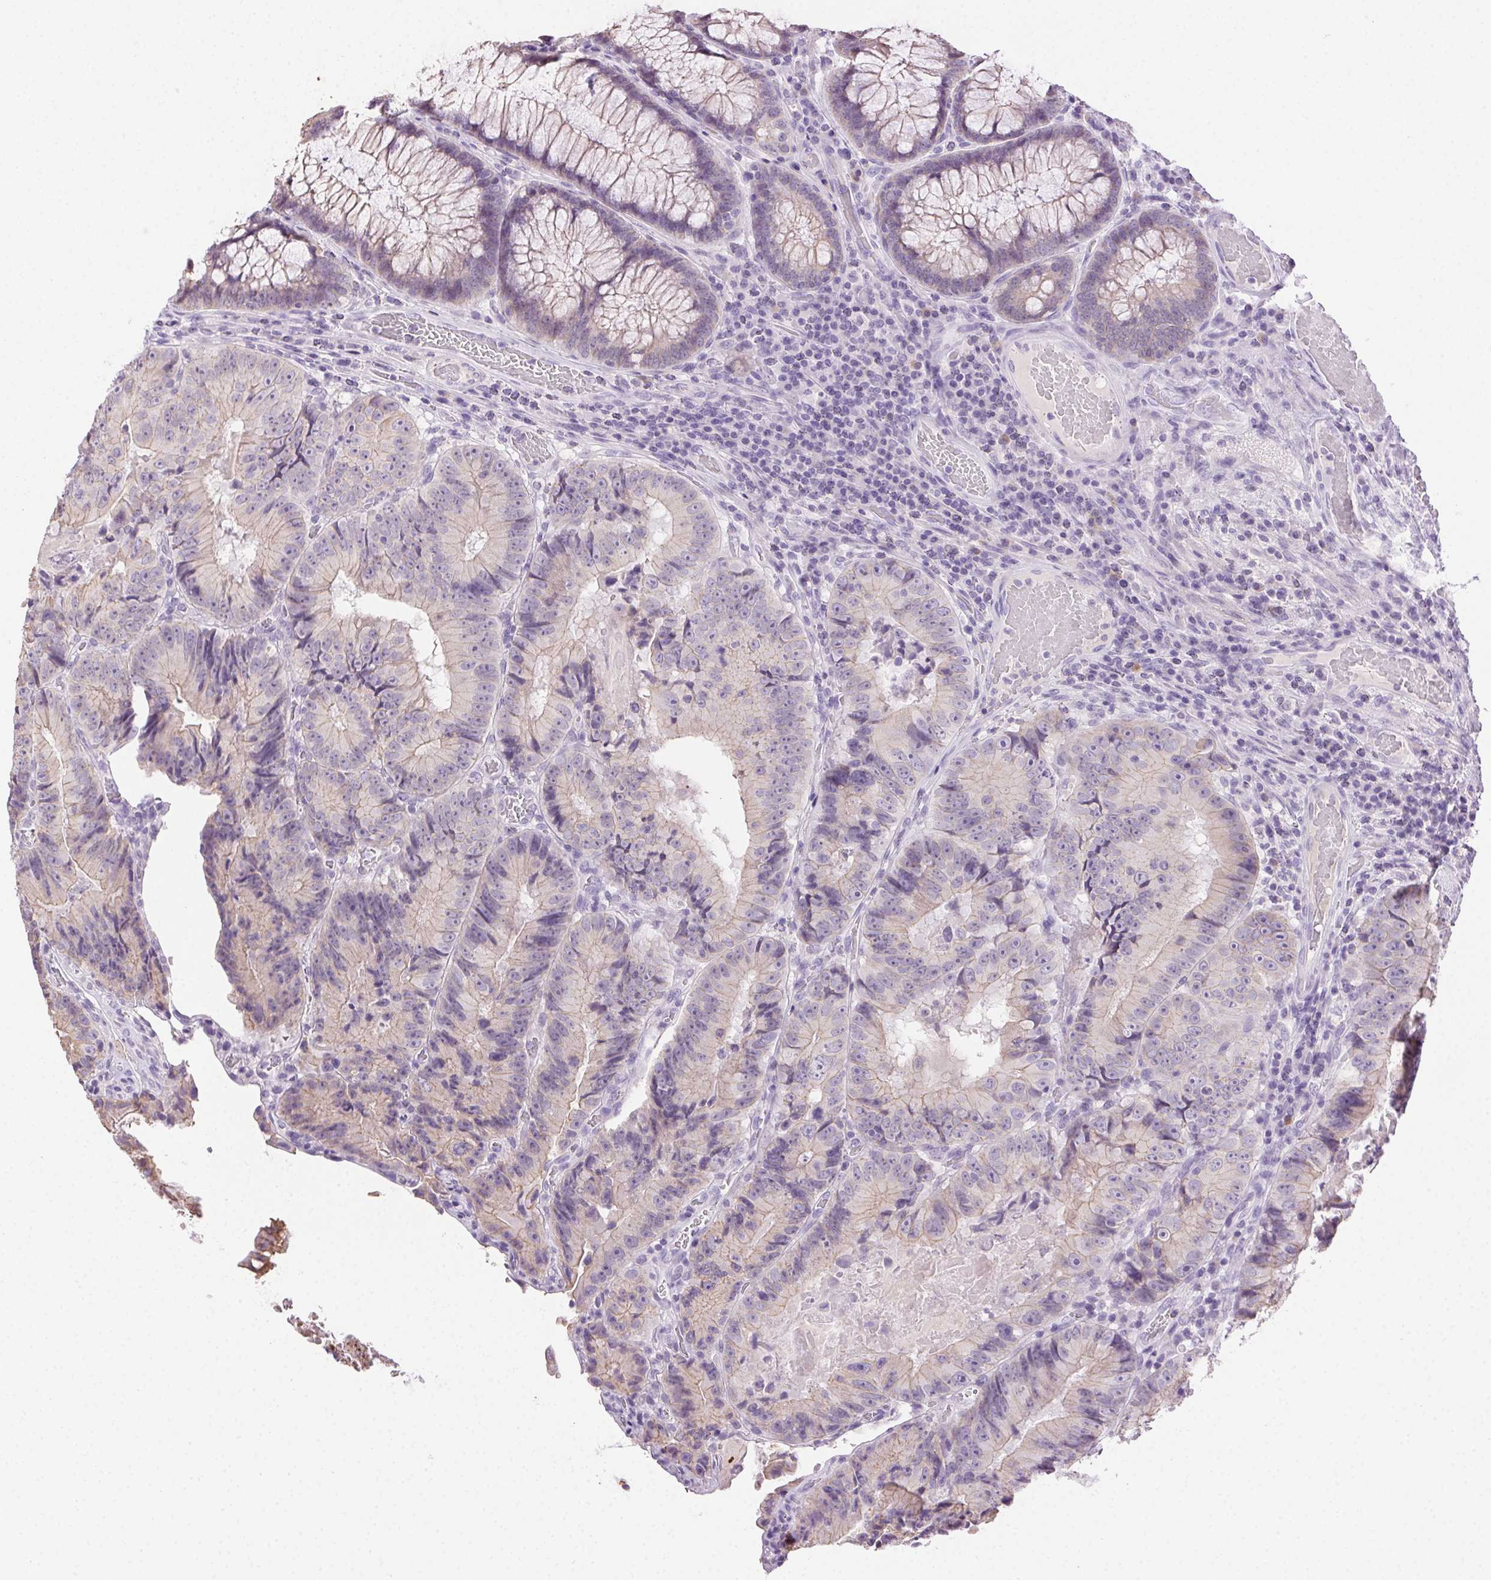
{"staining": {"intensity": "weak", "quantity": "<25%", "location": "cytoplasmic/membranous"}, "tissue": "colorectal cancer", "cell_type": "Tumor cells", "image_type": "cancer", "snomed": [{"axis": "morphology", "description": "Adenocarcinoma, NOS"}, {"axis": "topography", "description": "Colon"}], "caption": "A micrograph of human colorectal cancer (adenocarcinoma) is negative for staining in tumor cells.", "gene": "CLDN10", "patient": {"sex": "female", "age": 86}}